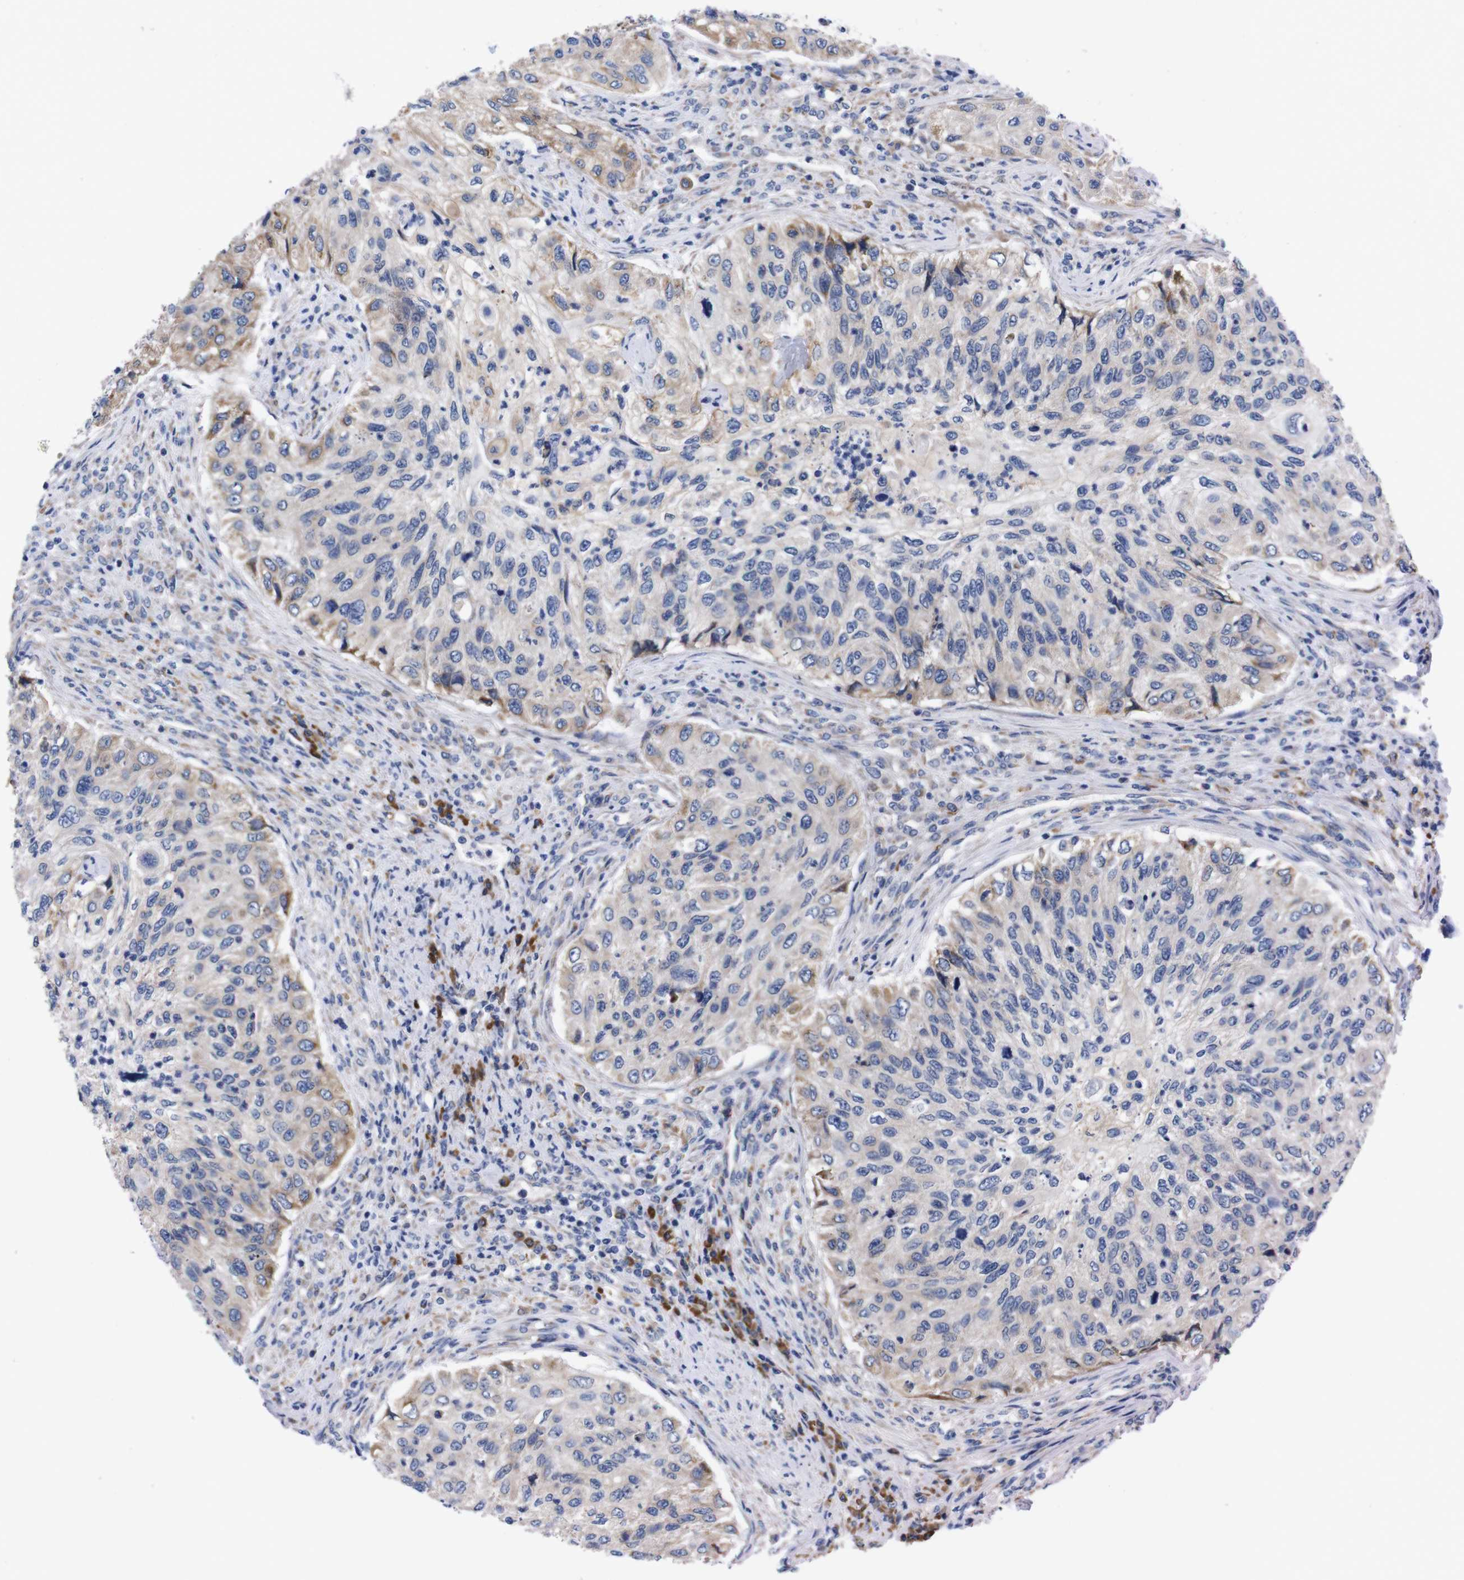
{"staining": {"intensity": "weak", "quantity": "<25%", "location": "cytoplasmic/membranous"}, "tissue": "urothelial cancer", "cell_type": "Tumor cells", "image_type": "cancer", "snomed": [{"axis": "morphology", "description": "Urothelial carcinoma, High grade"}, {"axis": "topography", "description": "Urinary bladder"}], "caption": "Tumor cells are negative for protein expression in human urothelial carcinoma (high-grade).", "gene": "NEBL", "patient": {"sex": "female", "age": 60}}